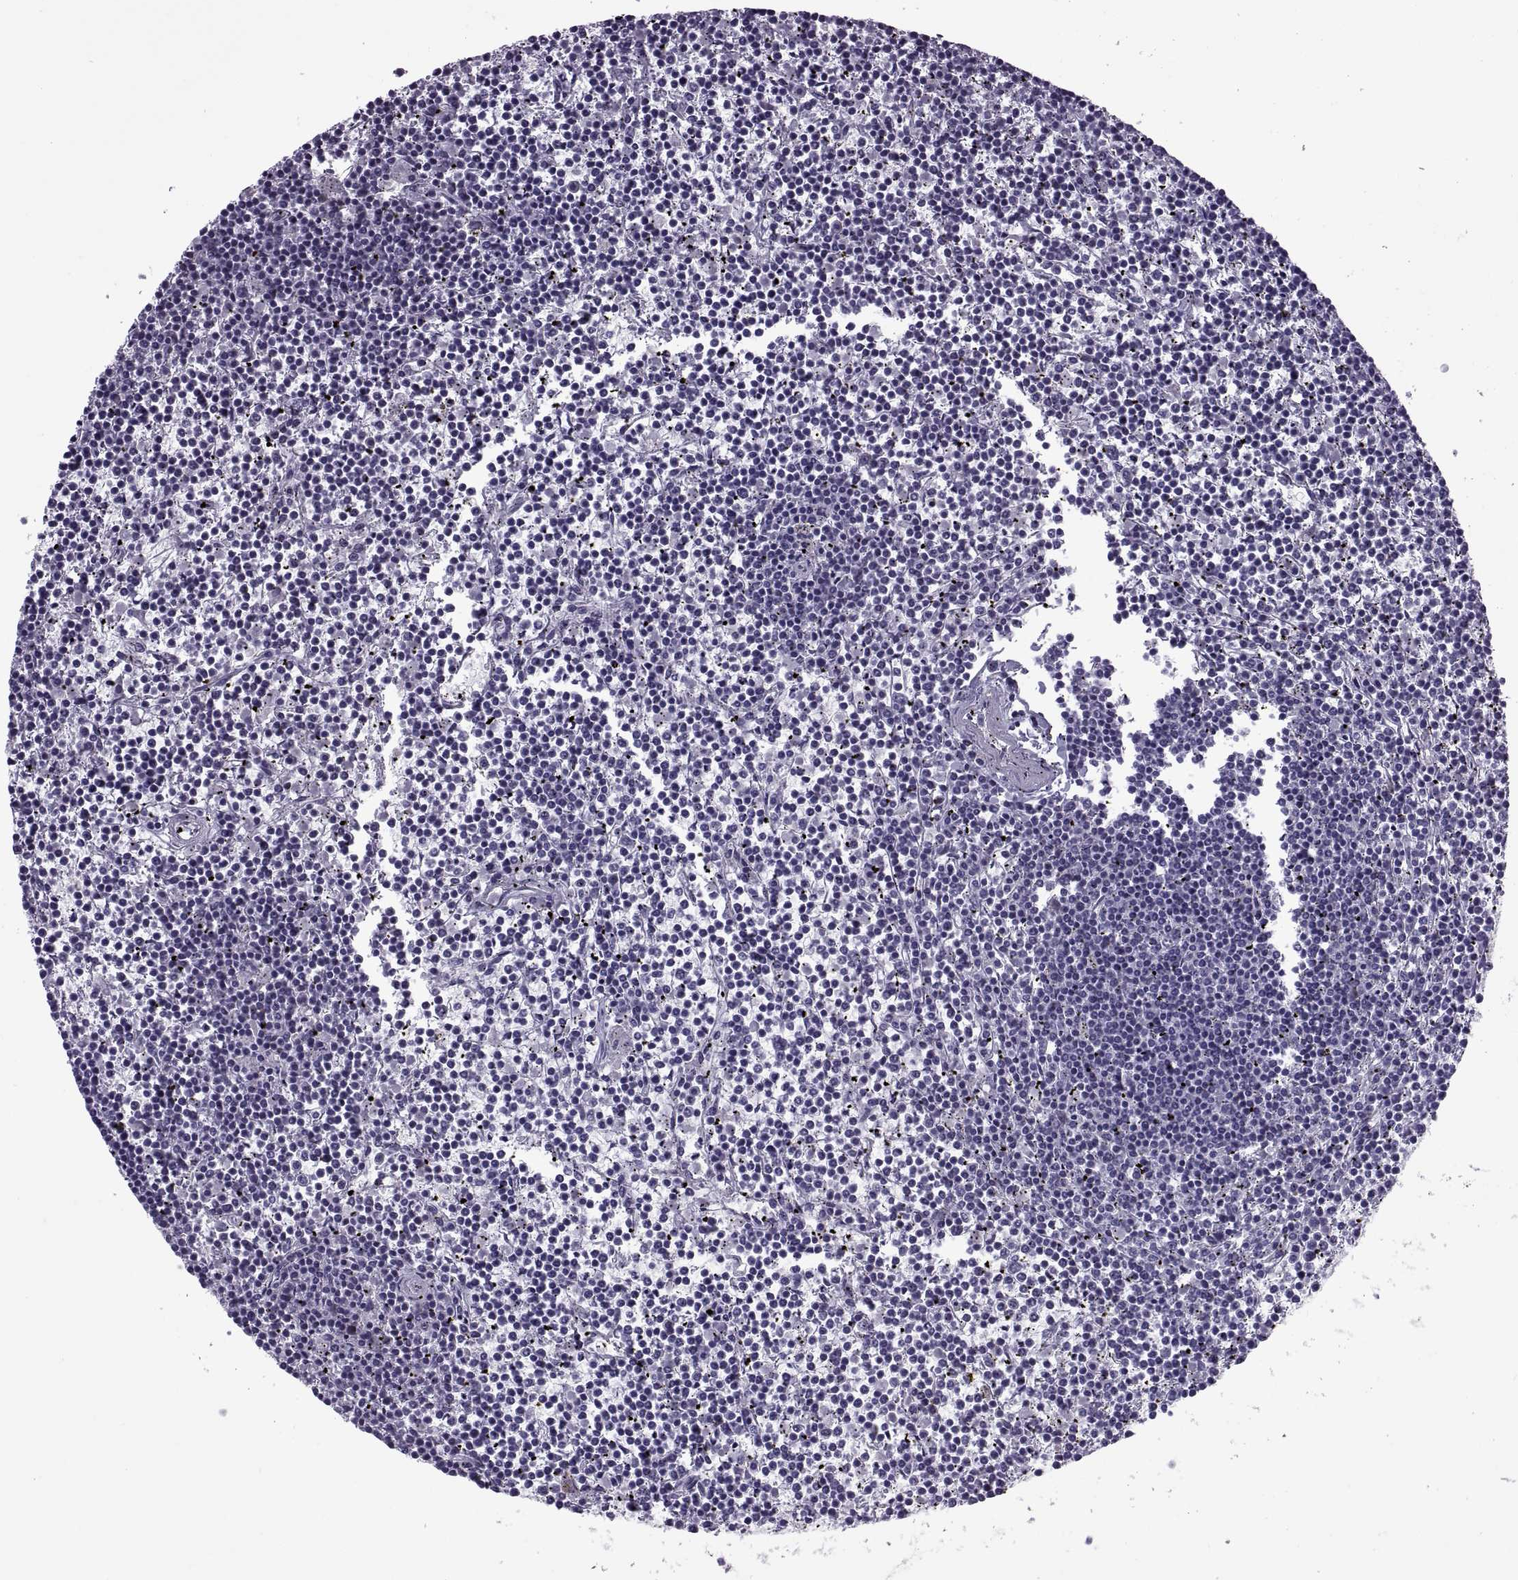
{"staining": {"intensity": "negative", "quantity": "none", "location": "none"}, "tissue": "lymphoma", "cell_type": "Tumor cells", "image_type": "cancer", "snomed": [{"axis": "morphology", "description": "Malignant lymphoma, non-Hodgkin's type, Low grade"}, {"axis": "topography", "description": "Spleen"}], "caption": "Immunohistochemical staining of lymphoma reveals no significant staining in tumor cells. (DAB immunohistochemistry (IHC) visualized using brightfield microscopy, high magnification).", "gene": "PABPC1", "patient": {"sex": "female", "age": 19}}